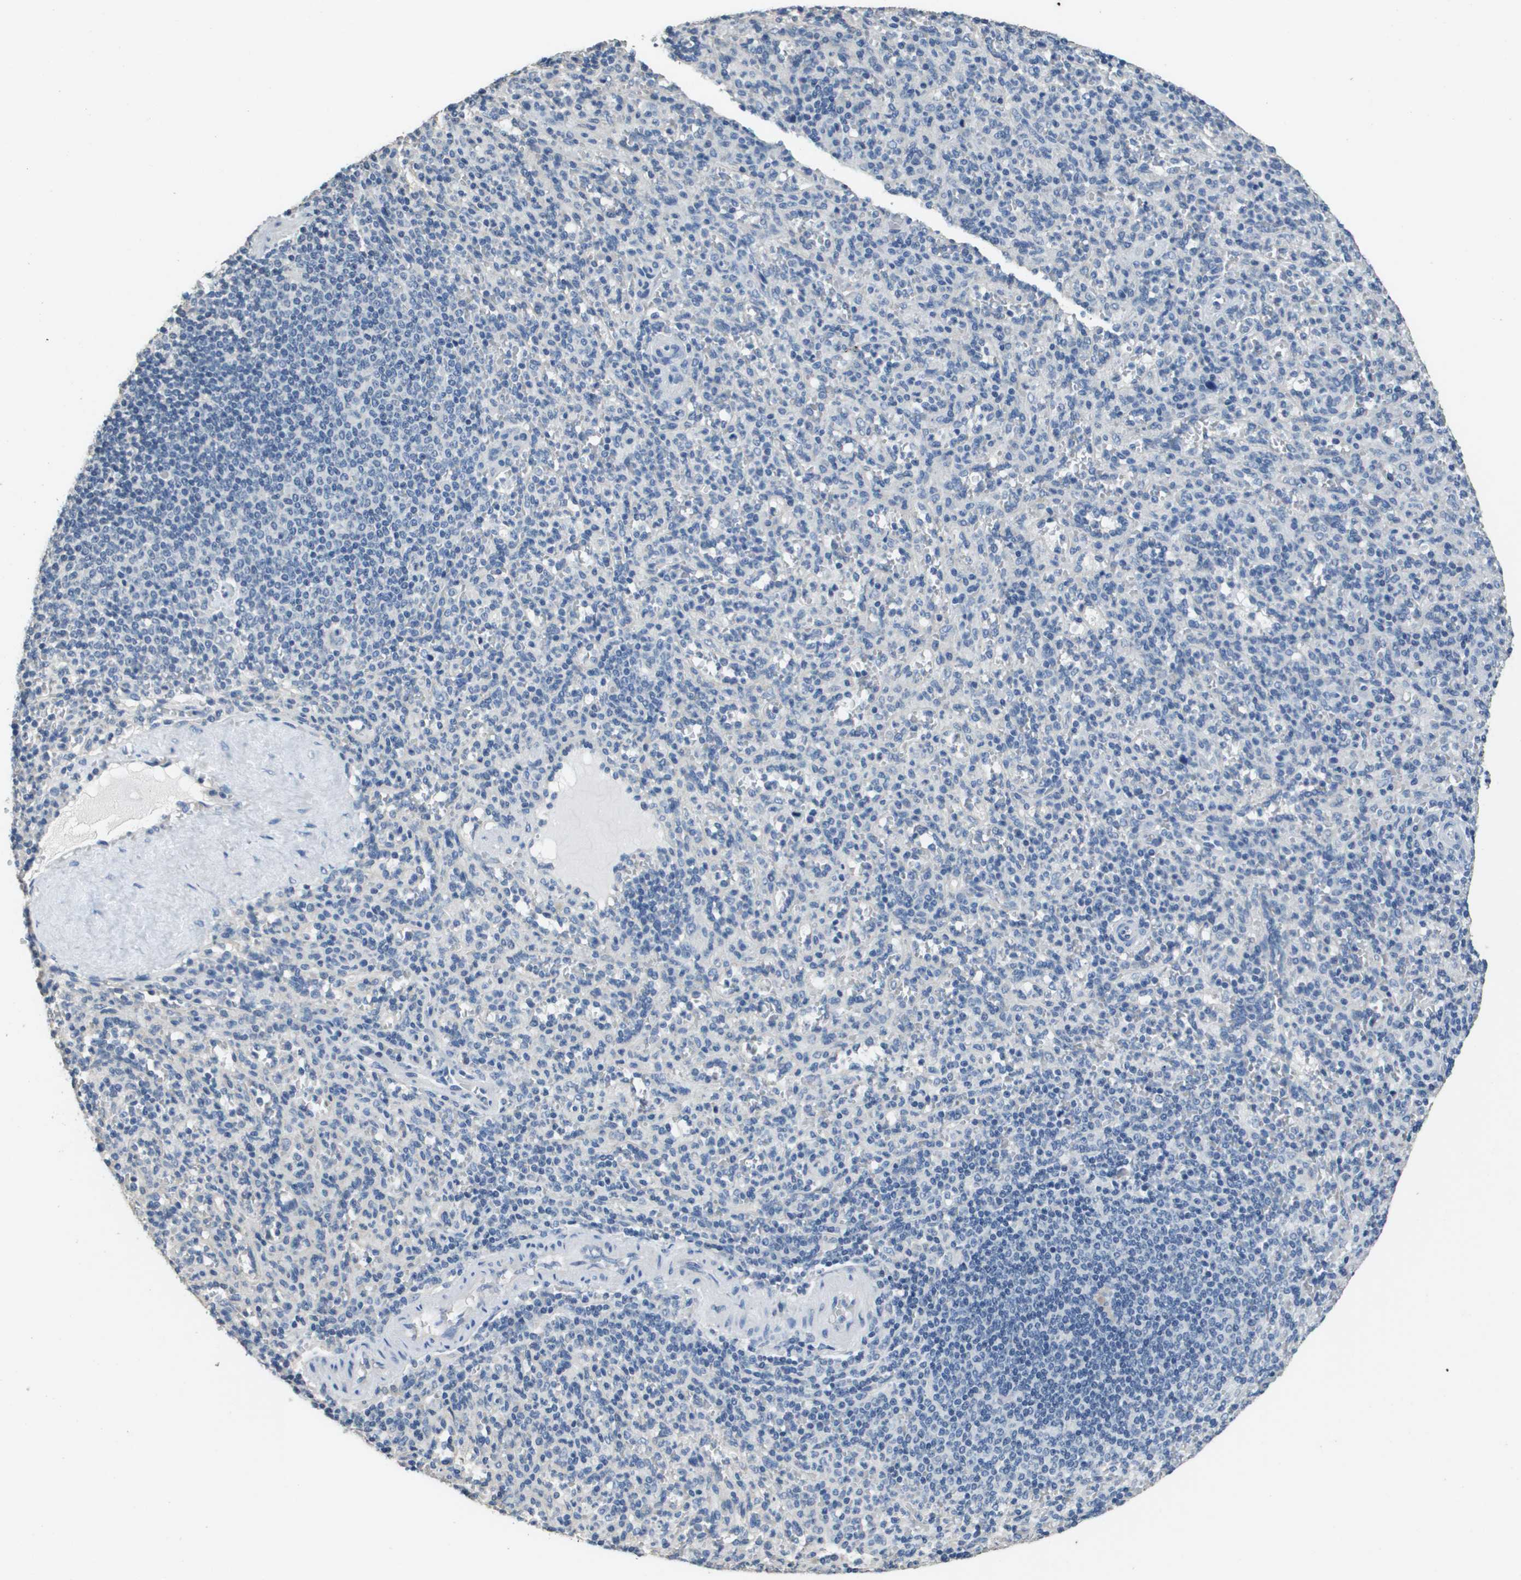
{"staining": {"intensity": "negative", "quantity": "none", "location": "none"}, "tissue": "spleen", "cell_type": "Cells in red pulp", "image_type": "normal", "snomed": [{"axis": "morphology", "description": "Normal tissue, NOS"}, {"axis": "topography", "description": "Spleen"}], "caption": "The histopathology image shows no staining of cells in red pulp in normal spleen.", "gene": "MT3", "patient": {"sex": "male", "age": 36}}